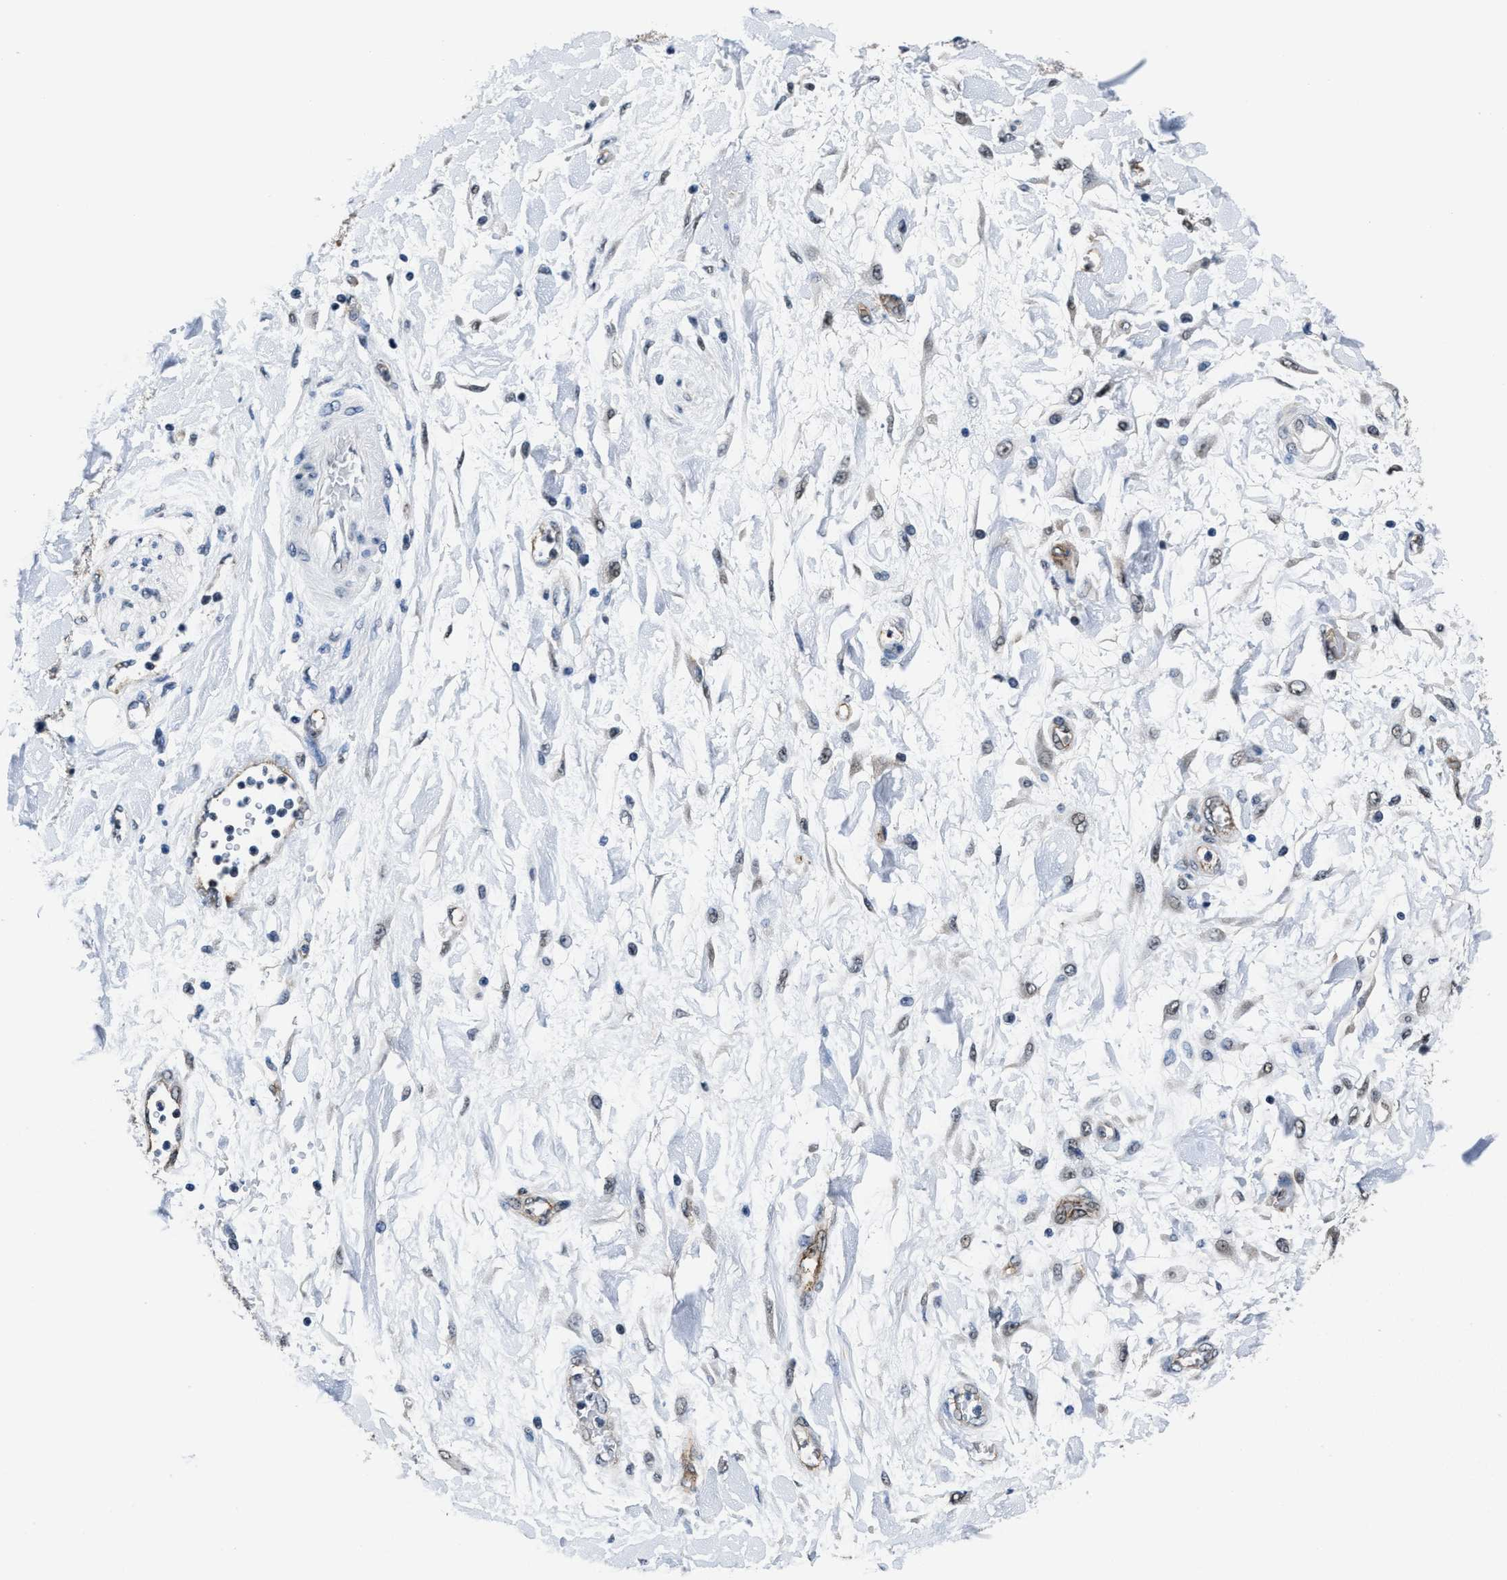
{"staining": {"intensity": "negative", "quantity": "none", "location": "none"}, "tissue": "pancreatic cancer", "cell_type": "Tumor cells", "image_type": "cancer", "snomed": [{"axis": "morphology", "description": "Adenocarcinoma, NOS"}, {"axis": "topography", "description": "Pancreas"}], "caption": "A histopathology image of human pancreatic cancer (adenocarcinoma) is negative for staining in tumor cells. (DAB immunohistochemistry (IHC) with hematoxylin counter stain).", "gene": "MARCKSL1", "patient": {"sex": "female", "age": 70}}